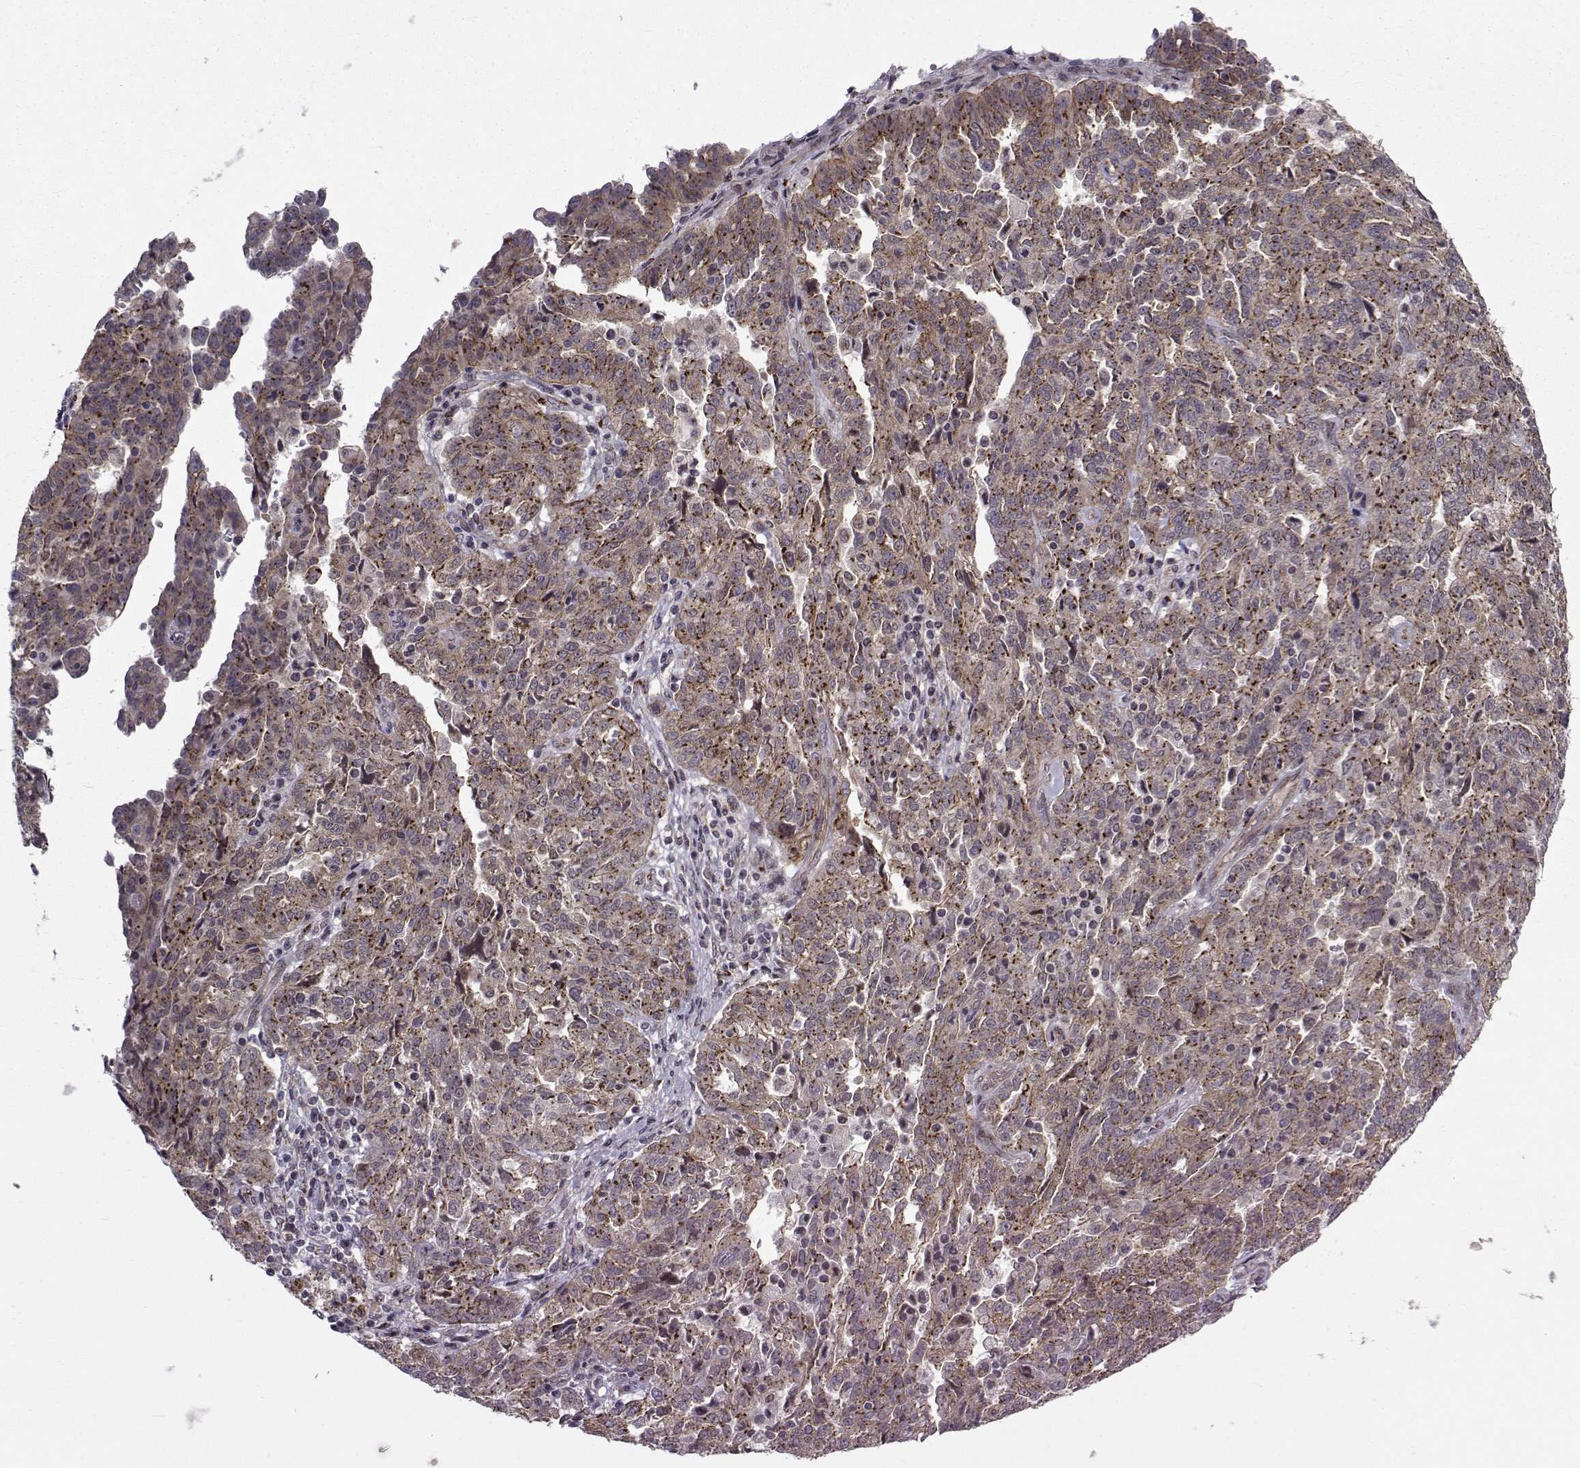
{"staining": {"intensity": "moderate", "quantity": ">75%", "location": "cytoplasmic/membranous"}, "tissue": "ovarian cancer", "cell_type": "Tumor cells", "image_type": "cancer", "snomed": [{"axis": "morphology", "description": "Cystadenocarcinoma, serous, NOS"}, {"axis": "topography", "description": "Ovary"}], "caption": "Immunohistochemical staining of human ovarian cancer (serous cystadenocarcinoma) displays moderate cytoplasmic/membranous protein positivity in about >75% of tumor cells.", "gene": "ATP6V1C2", "patient": {"sex": "female", "age": 67}}